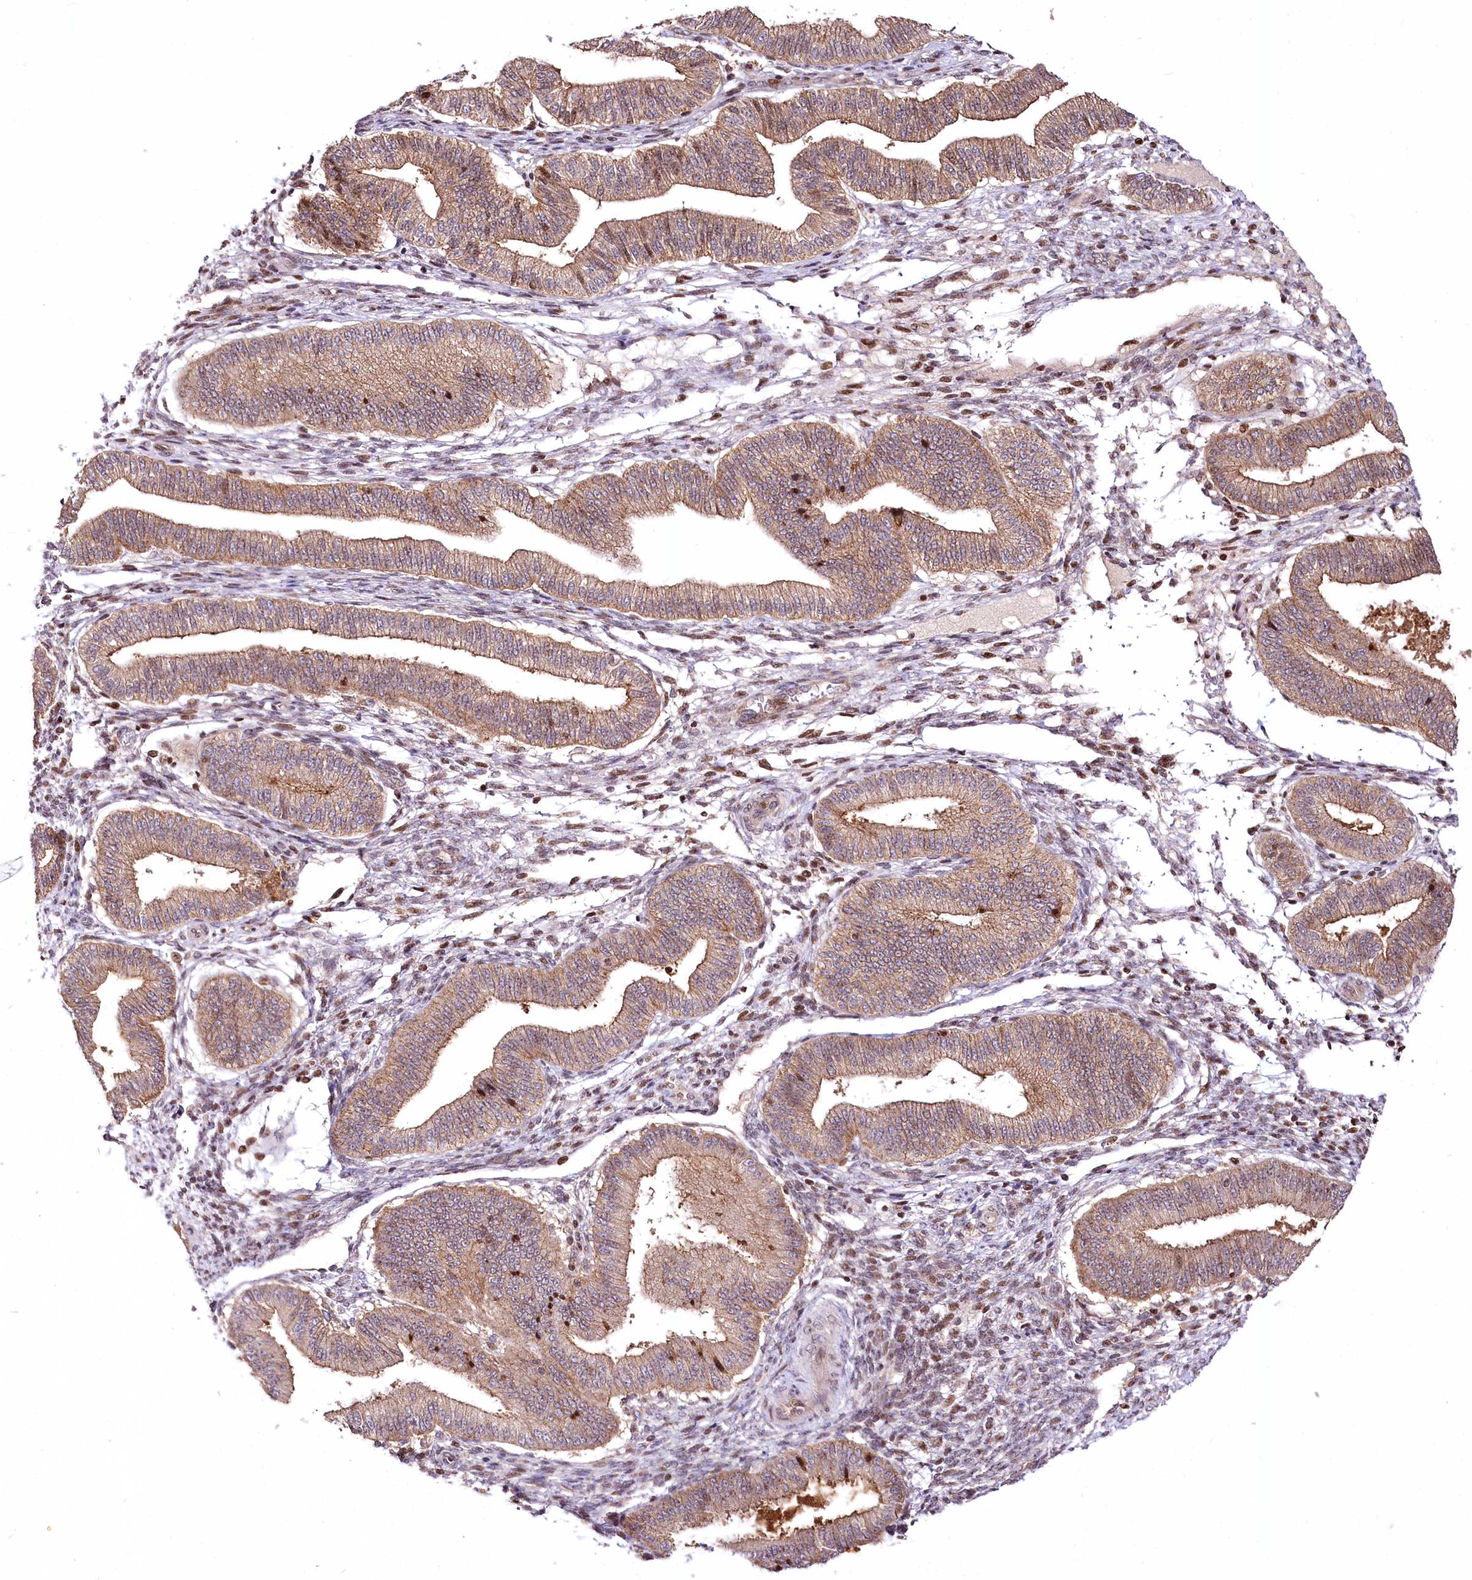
{"staining": {"intensity": "moderate", "quantity": "<25%", "location": "nuclear"}, "tissue": "endometrium", "cell_type": "Cells in endometrial stroma", "image_type": "normal", "snomed": [{"axis": "morphology", "description": "Normal tissue, NOS"}, {"axis": "topography", "description": "Endometrium"}], "caption": "Unremarkable endometrium was stained to show a protein in brown. There is low levels of moderate nuclear staining in about <25% of cells in endometrial stroma. The staining is performed using DAB (3,3'-diaminobenzidine) brown chromogen to label protein expression. The nuclei are counter-stained blue using hematoxylin.", "gene": "ZFYVE27", "patient": {"sex": "female", "age": 39}}